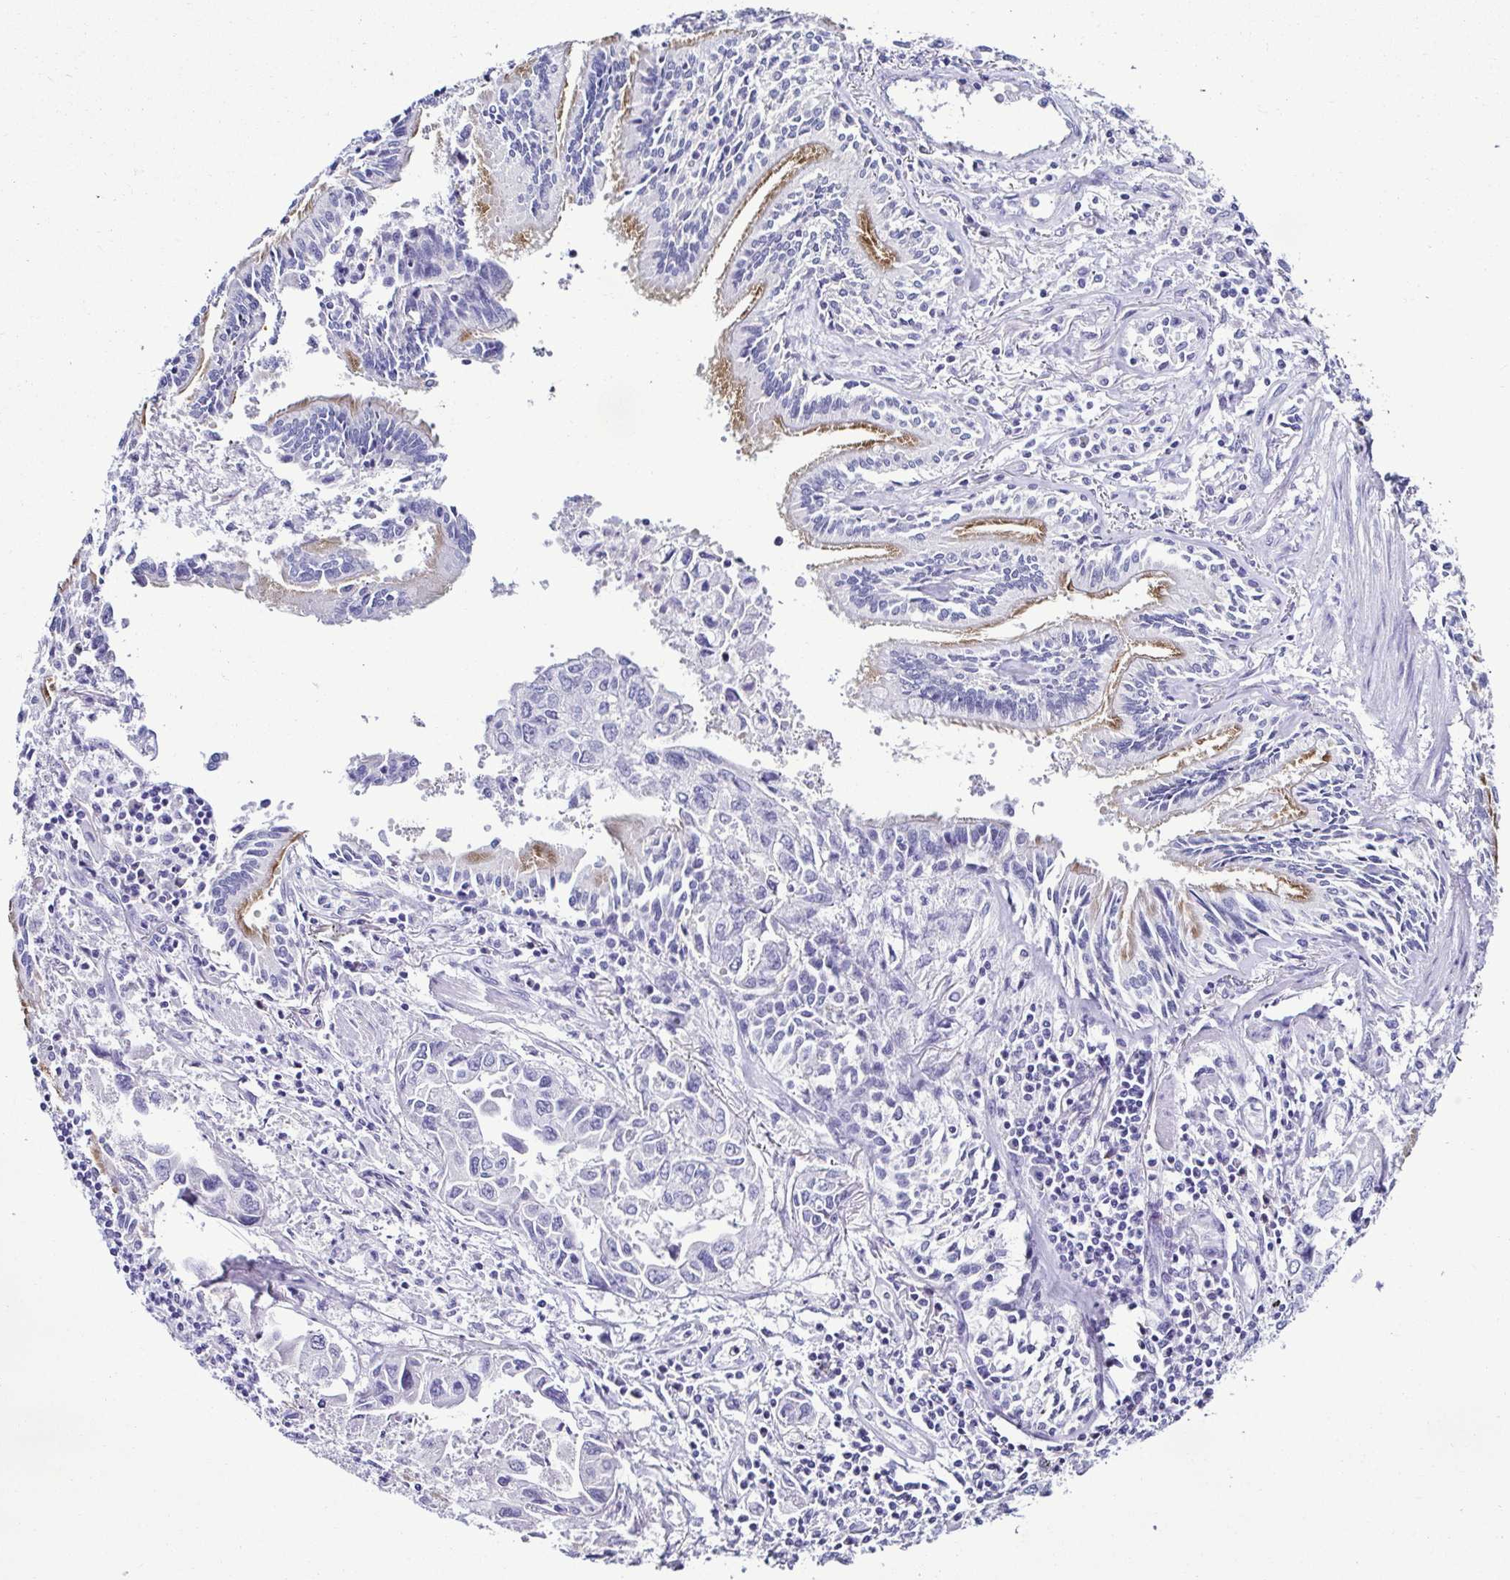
{"staining": {"intensity": "negative", "quantity": "none", "location": "none"}, "tissue": "lung cancer", "cell_type": "Tumor cells", "image_type": "cancer", "snomed": [{"axis": "morphology", "description": "Adenocarcinoma, NOS"}, {"axis": "topography", "description": "Lung"}], "caption": "IHC of adenocarcinoma (lung) demonstrates no positivity in tumor cells.", "gene": "SRL", "patient": {"sex": "male", "age": 64}}